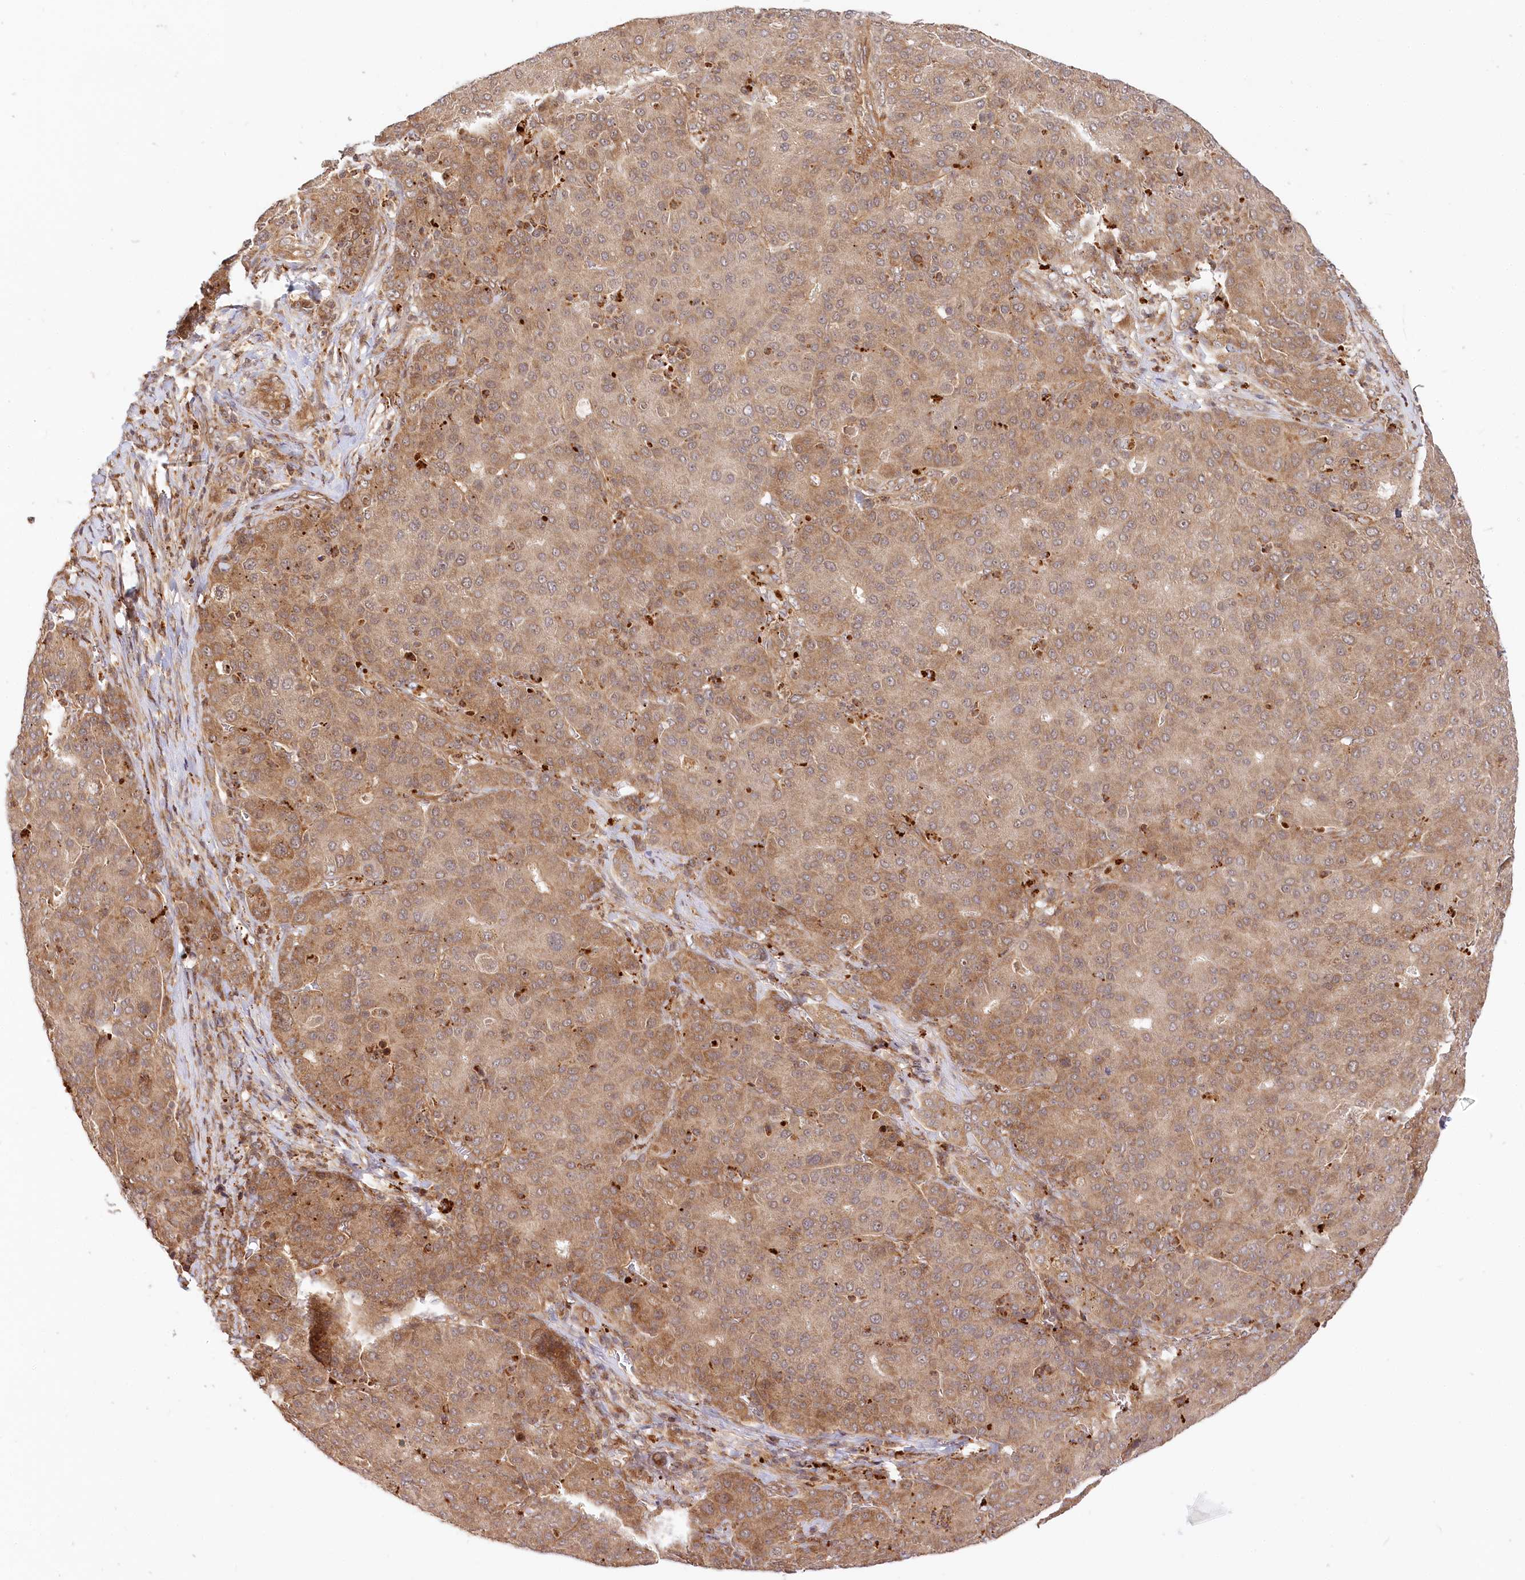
{"staining": {"intensity": "moderate", "quantity": ">75%", "location": "cytoplasmic/membranous"}, "tissue": "liver cancer", "cell_type": "Tumor cells", "image_type": "cancer", "snomed": [{"axis": "morphology", "description": "Carcinoma, Hepatocellular, NOS"}, {"axis": "topography", "description": "Liver"}], "caption": "IHC image of neoplastic tissue: human liver cancer stained using immunohistochemistry demonstrates medium levels of moderate protein expression localized specifically in the cytoplasmic/membranous of tumor cells, appearing as a cytoplasmic/membranous brown color.", "gene": "CEP70", "patient": {"sex": "male", "age": 65}}